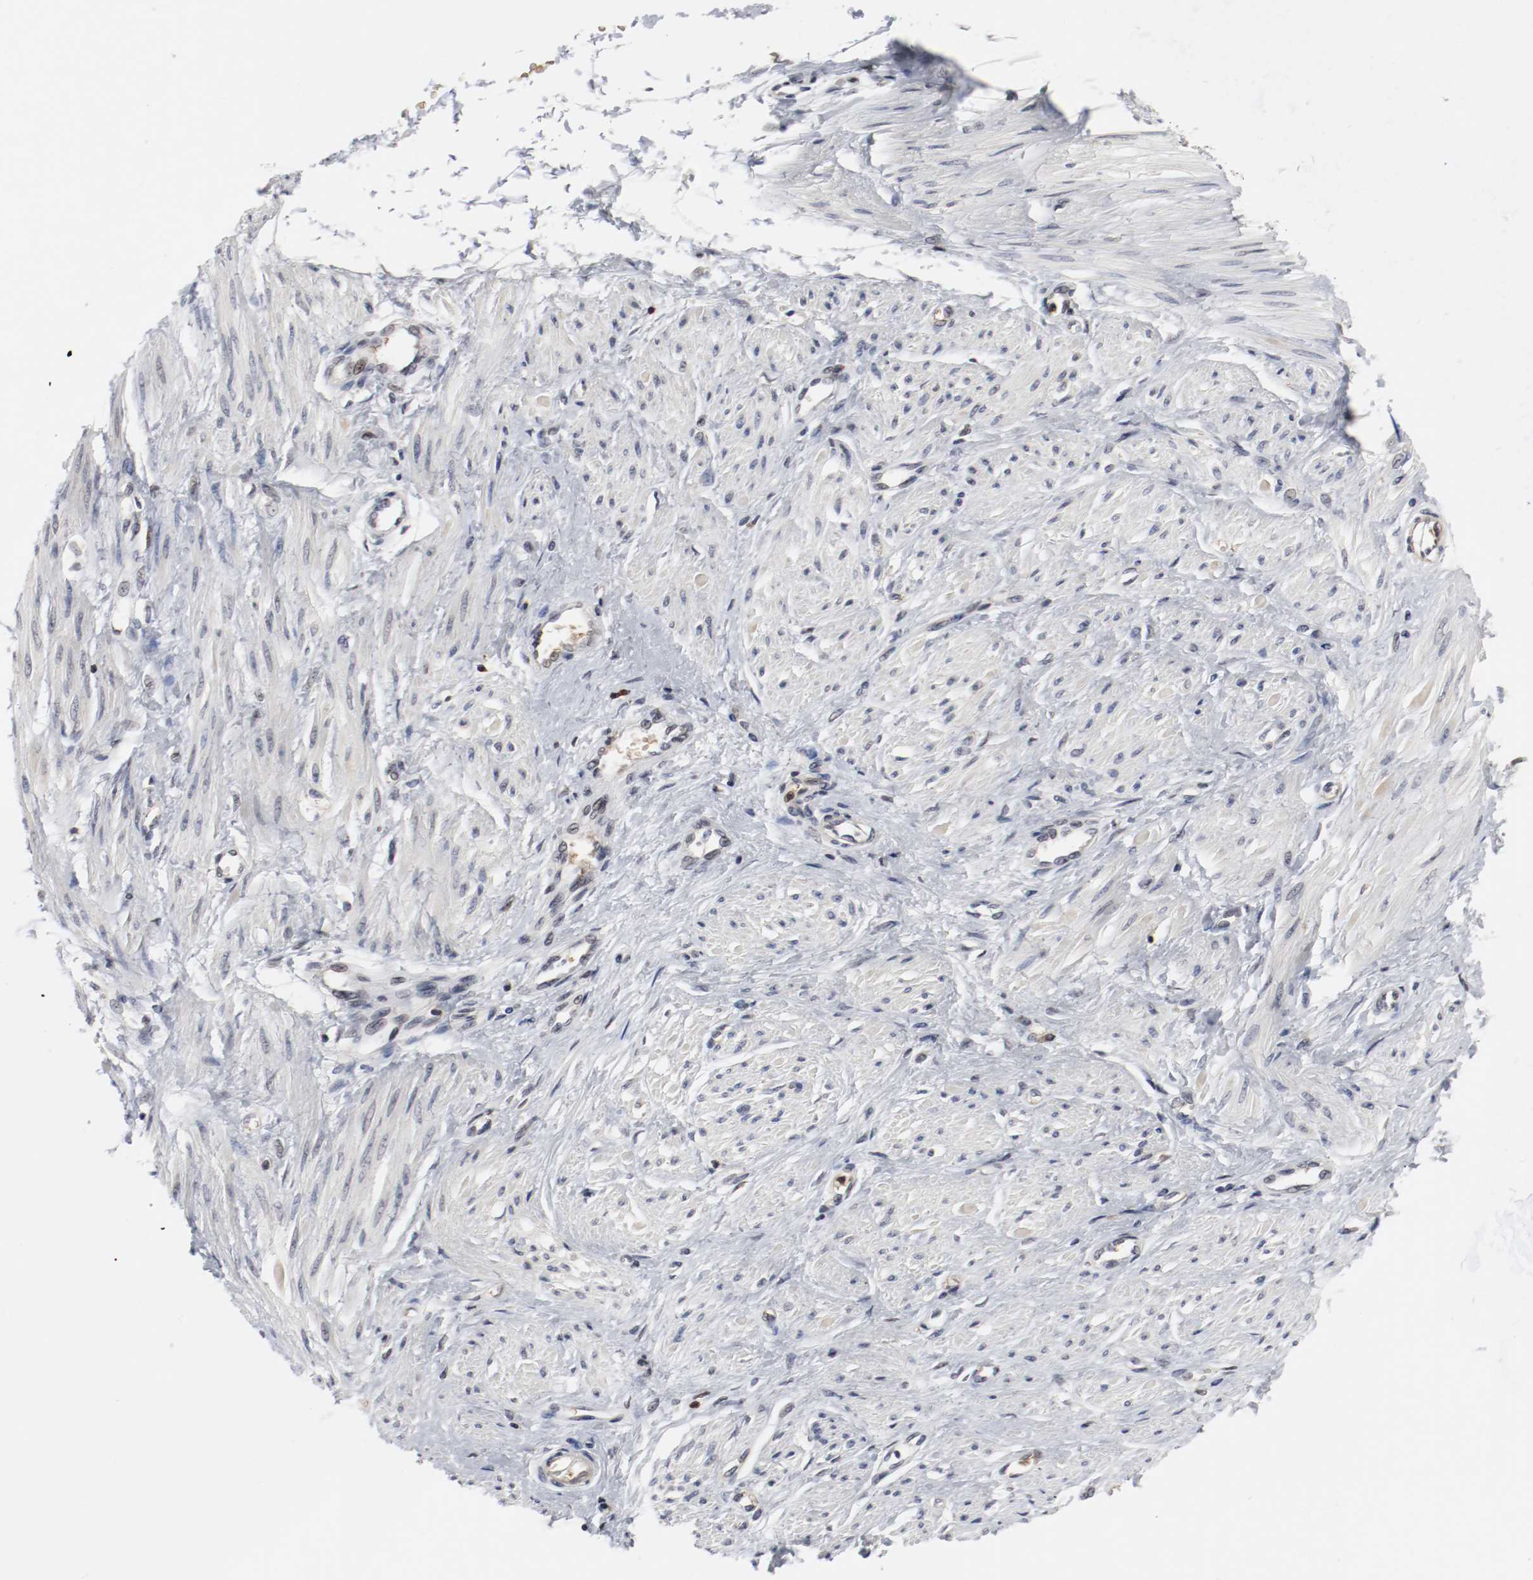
{"staining": {"intensity": "negative", "quantity": "none", "location": "none"}, "tissue": "smooth muscle", "cell_type": "Smooth muscle cells", "image_type": "normal", "snomed": [{"axis": "morphology", "description": "Normal tissue, NOS"}, {"axis": "topography", "description": "Smooth muscle"}, {"axis": "topography", "description": "Uterus"}], "caption": "This is a photomicrograph of immunohistochemistry staining of unremarkable smooth muscle, which shows no expression in smooth muscle cells.", "gene": "JUND", "patient": {"sex": "female", "age": 39}}